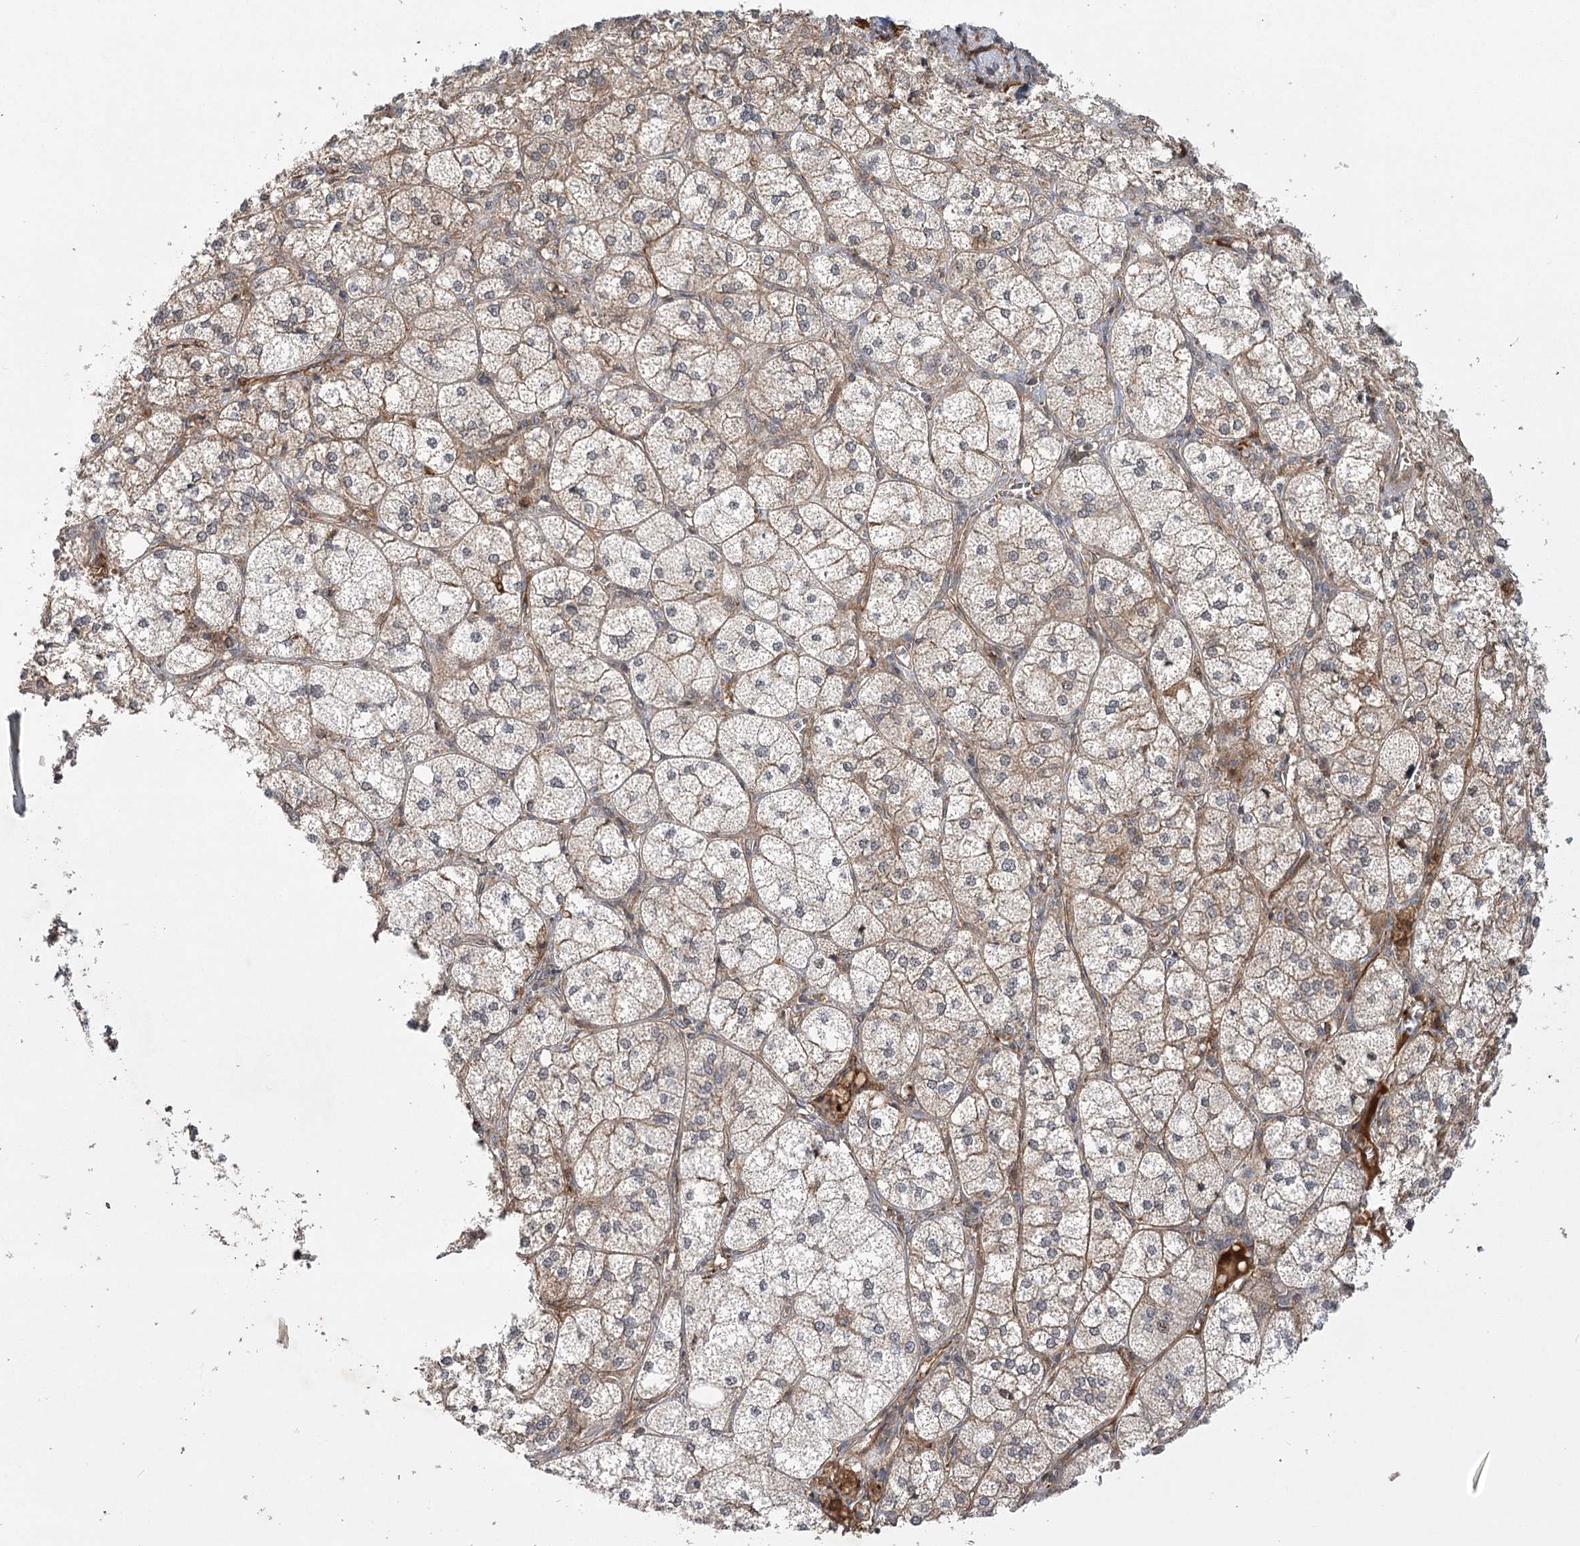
{"staining": {"intensity": "moderate", "quantity": "25%-75%", "location": "cytoplasmic/membranous,nuclear"}, "tissue": "adrenal gland", "cell_type": "Glandular cells", "image_type": "normal", "snomed": [{"axis": "morphology", "description": "Normal tissue, NOS"}, {"axis": "topography", "description": "Adrenal gland"}], "caption": "Immunohistochemistry (DAB) staining of unremarkable human adrenal gland displays moderate cytoplasmic/membranous,nuclear protein staining in about 25%-75% of glandular cells.", "gene": "KCNN2", "patient": {"sex": "female", "age": 61}}